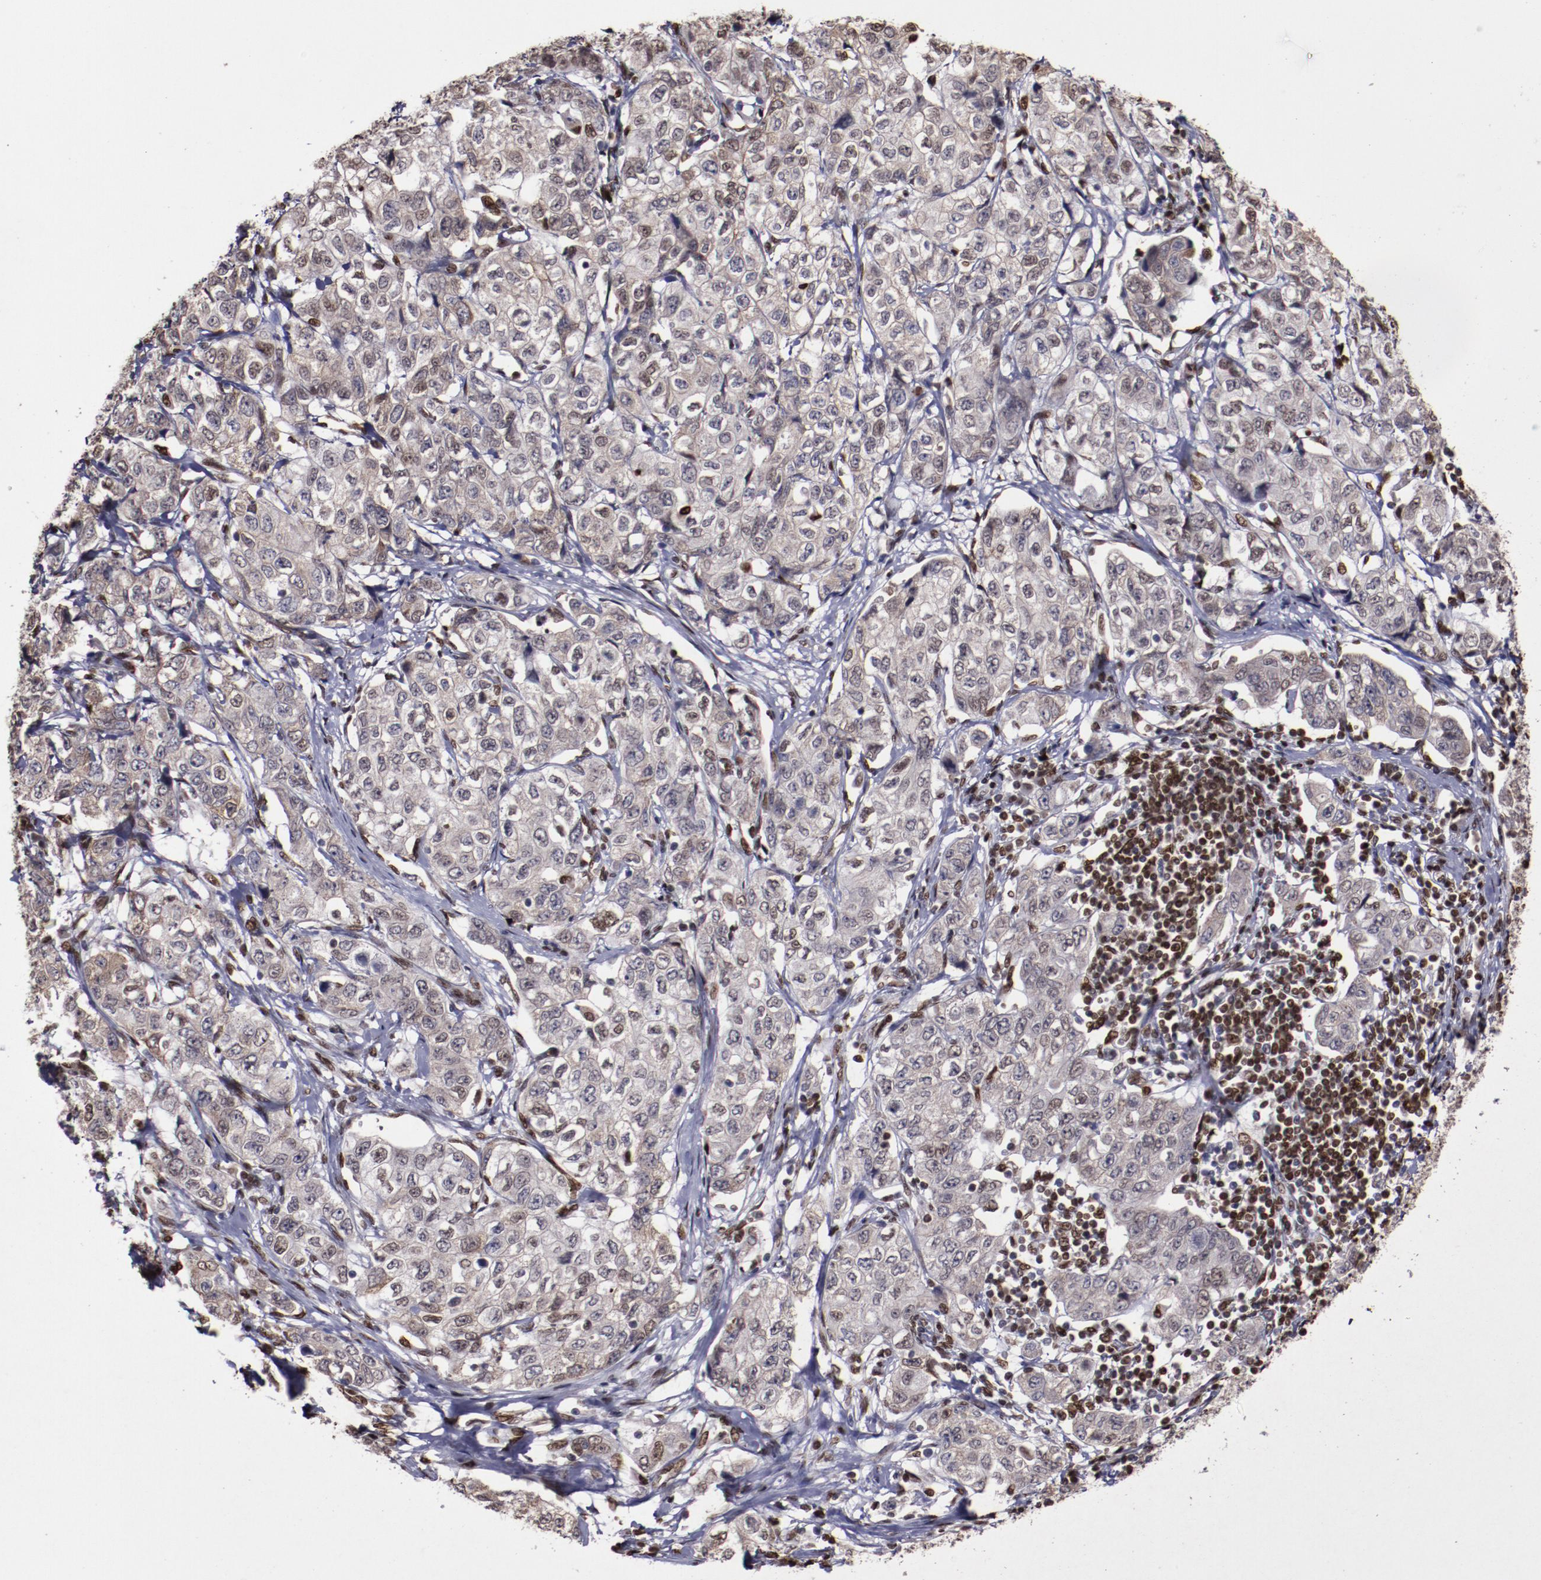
{"staining": {"intensity": "weak", "quantity": ">75%", "location": "cytoplasmic/membranous,nuclear"}, "tissue": "stomach cancer", "cell_type": "Tumor cells", "image_type": "cancer", "snomed": [{"axis": "morphology", "description": "Adenocarcinoma, NOS"}, {"axis": "topography", "description": "Stomach"}], "caption": "Protein staining of adenocarcinoma (stomach) tissue exhibits weak cytoplasmic/membranous and nuclear expression in about >75% of tumor cells.", "gene": "APEX1", "patient": {"sex": "male", "age": 48}}